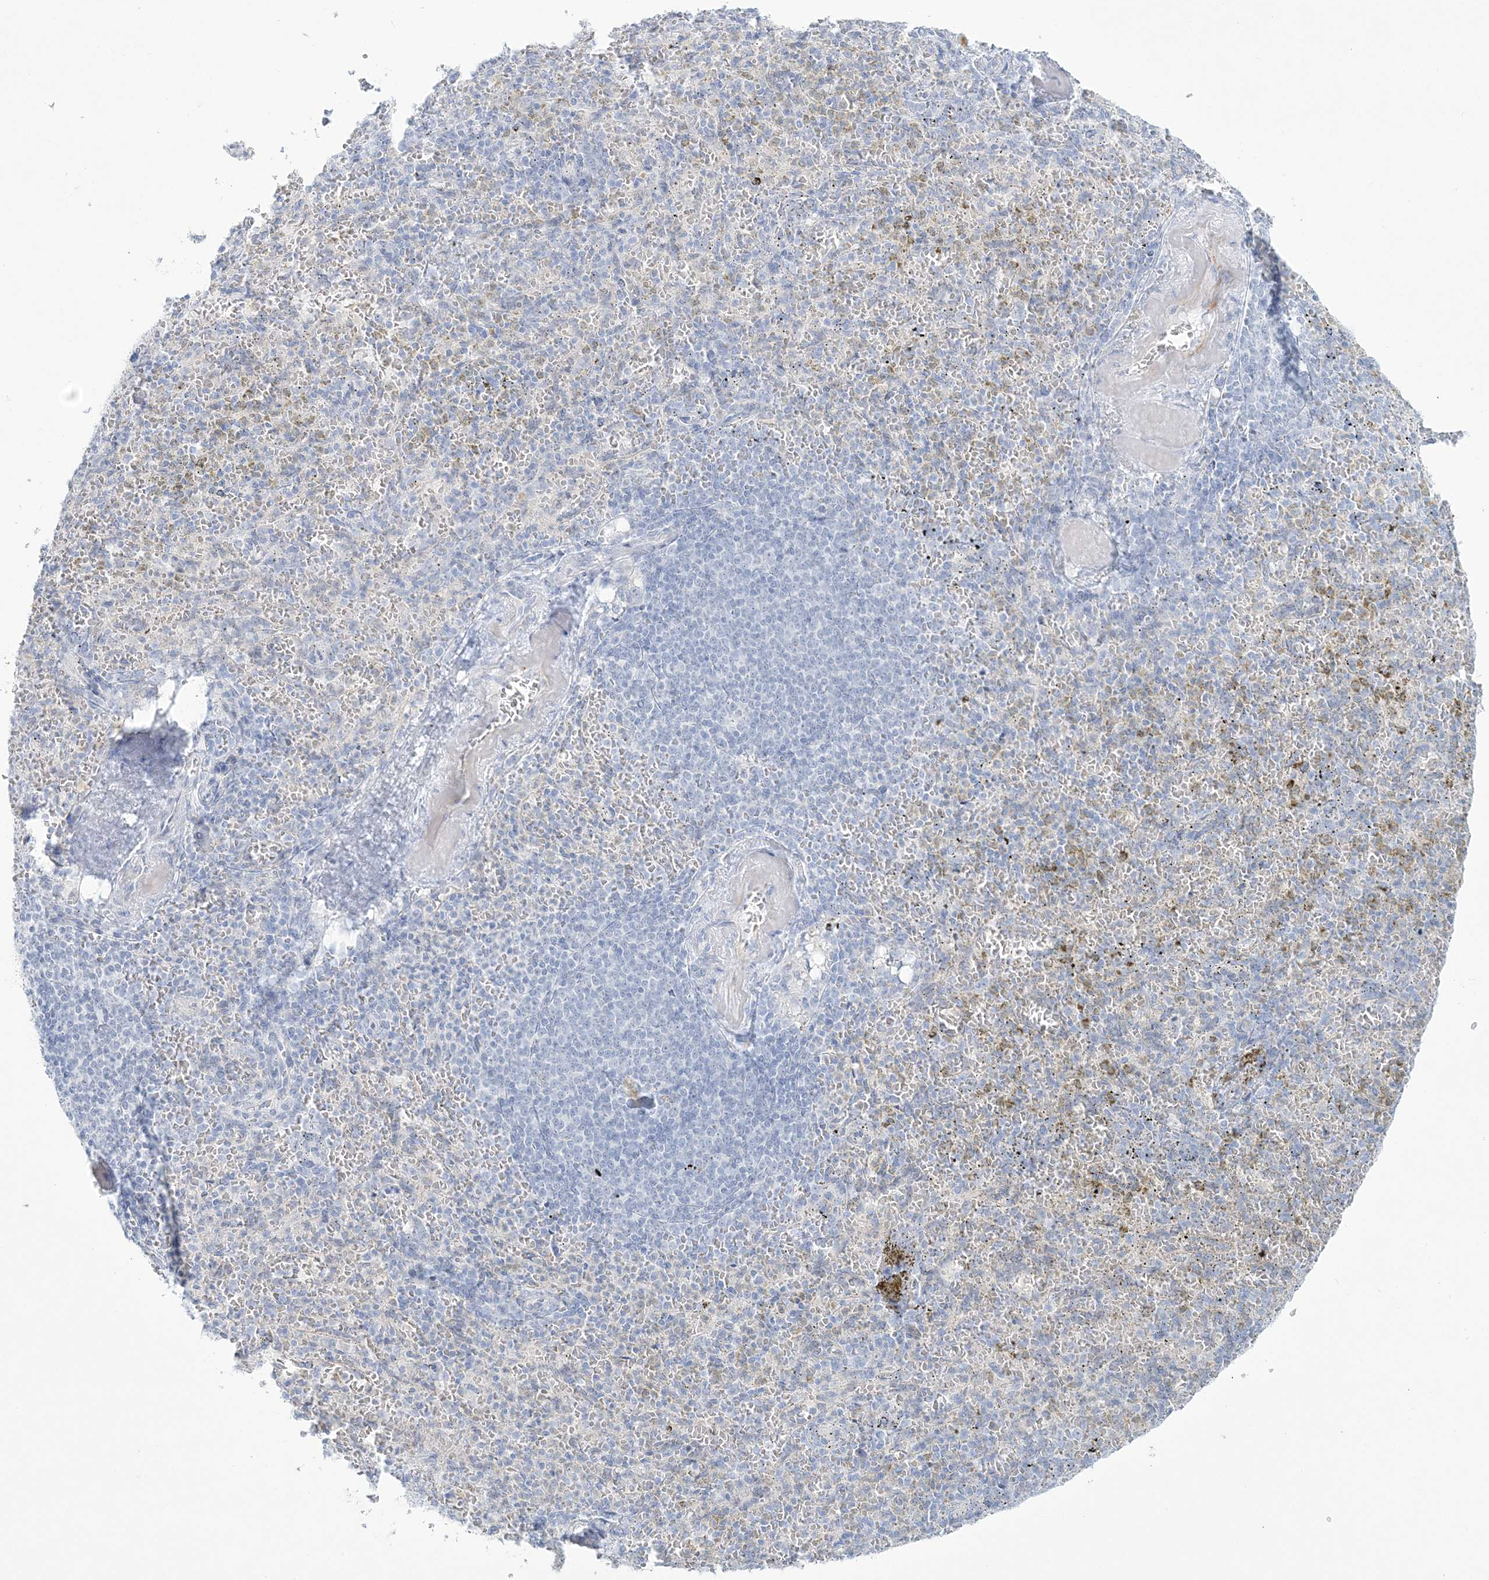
{"staining": {"intensity": "negative", "quantity": "none", "location": "none"}, "tissue": "spleen", "cell_type": "Cells in red pulp", "image_type": "normal", "snomed": [{"axis": "morphology", "description": "Normal tissue, NOS"}, {"axis": "topography", "description": "Spleen"}], "caption": "Photomicrograph shows no significant protein staining in cells in red pulp of unremarkable spleen.", "gene": "ENSG00000288637", "patient": {"sex": "female", "age": 74}}